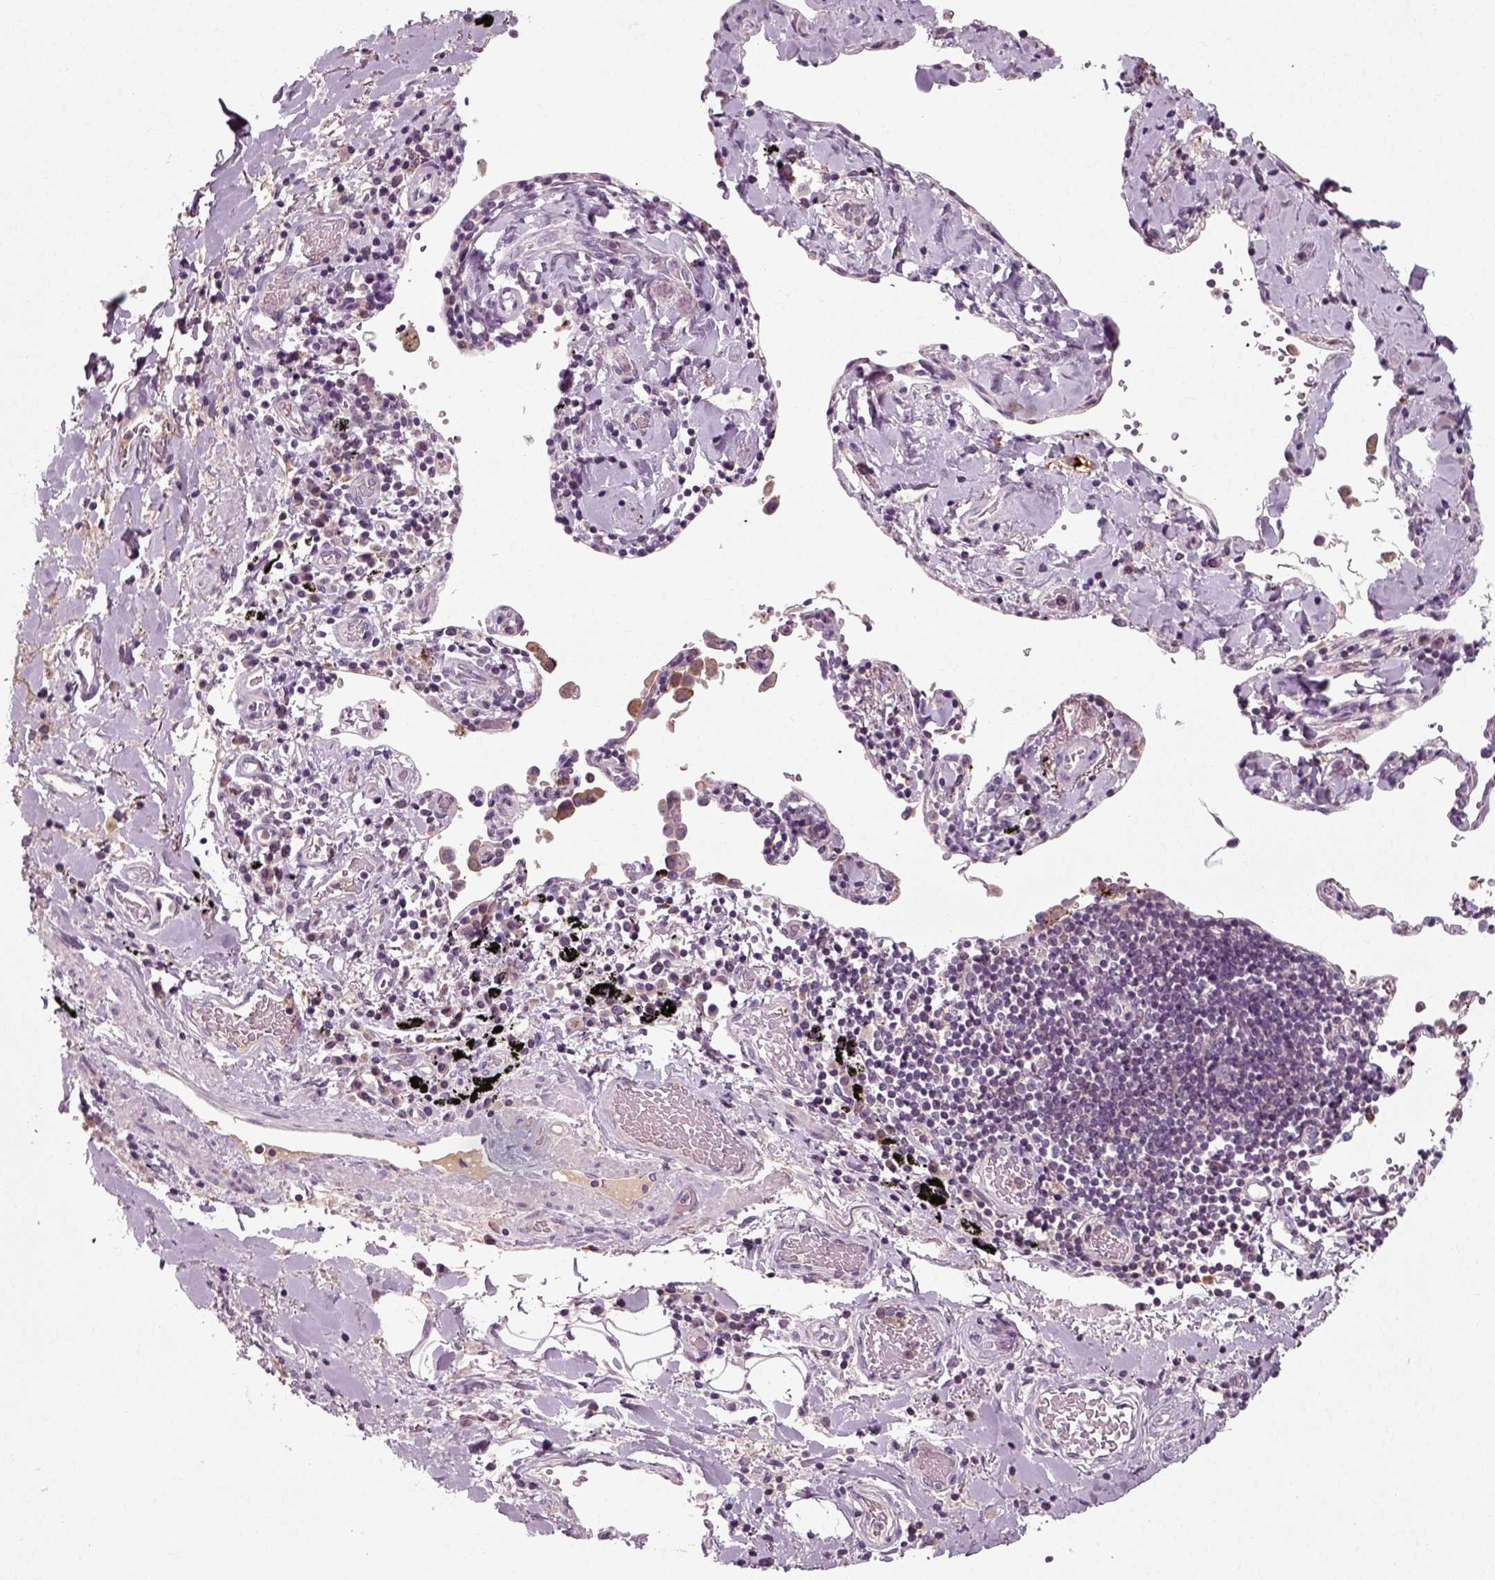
{"staining": {"intensity": "negative", "quantity": "none", "location": "none"}, "tissue": "lung cancer", "cell_type": "Tumor cells", "image_type": "cancer", "snomed": [{"axis": "morphology", "description": "Squamous cell carcinoma, NOS"}, {"axis": "topography", "description": "Lung"}], "caption": "The photomicrograph displays no significant positivity in tumor cells of lung squamous cell carcinoma.", "gene": "RND2", "patient": {"sex": "male", "age": 57}}